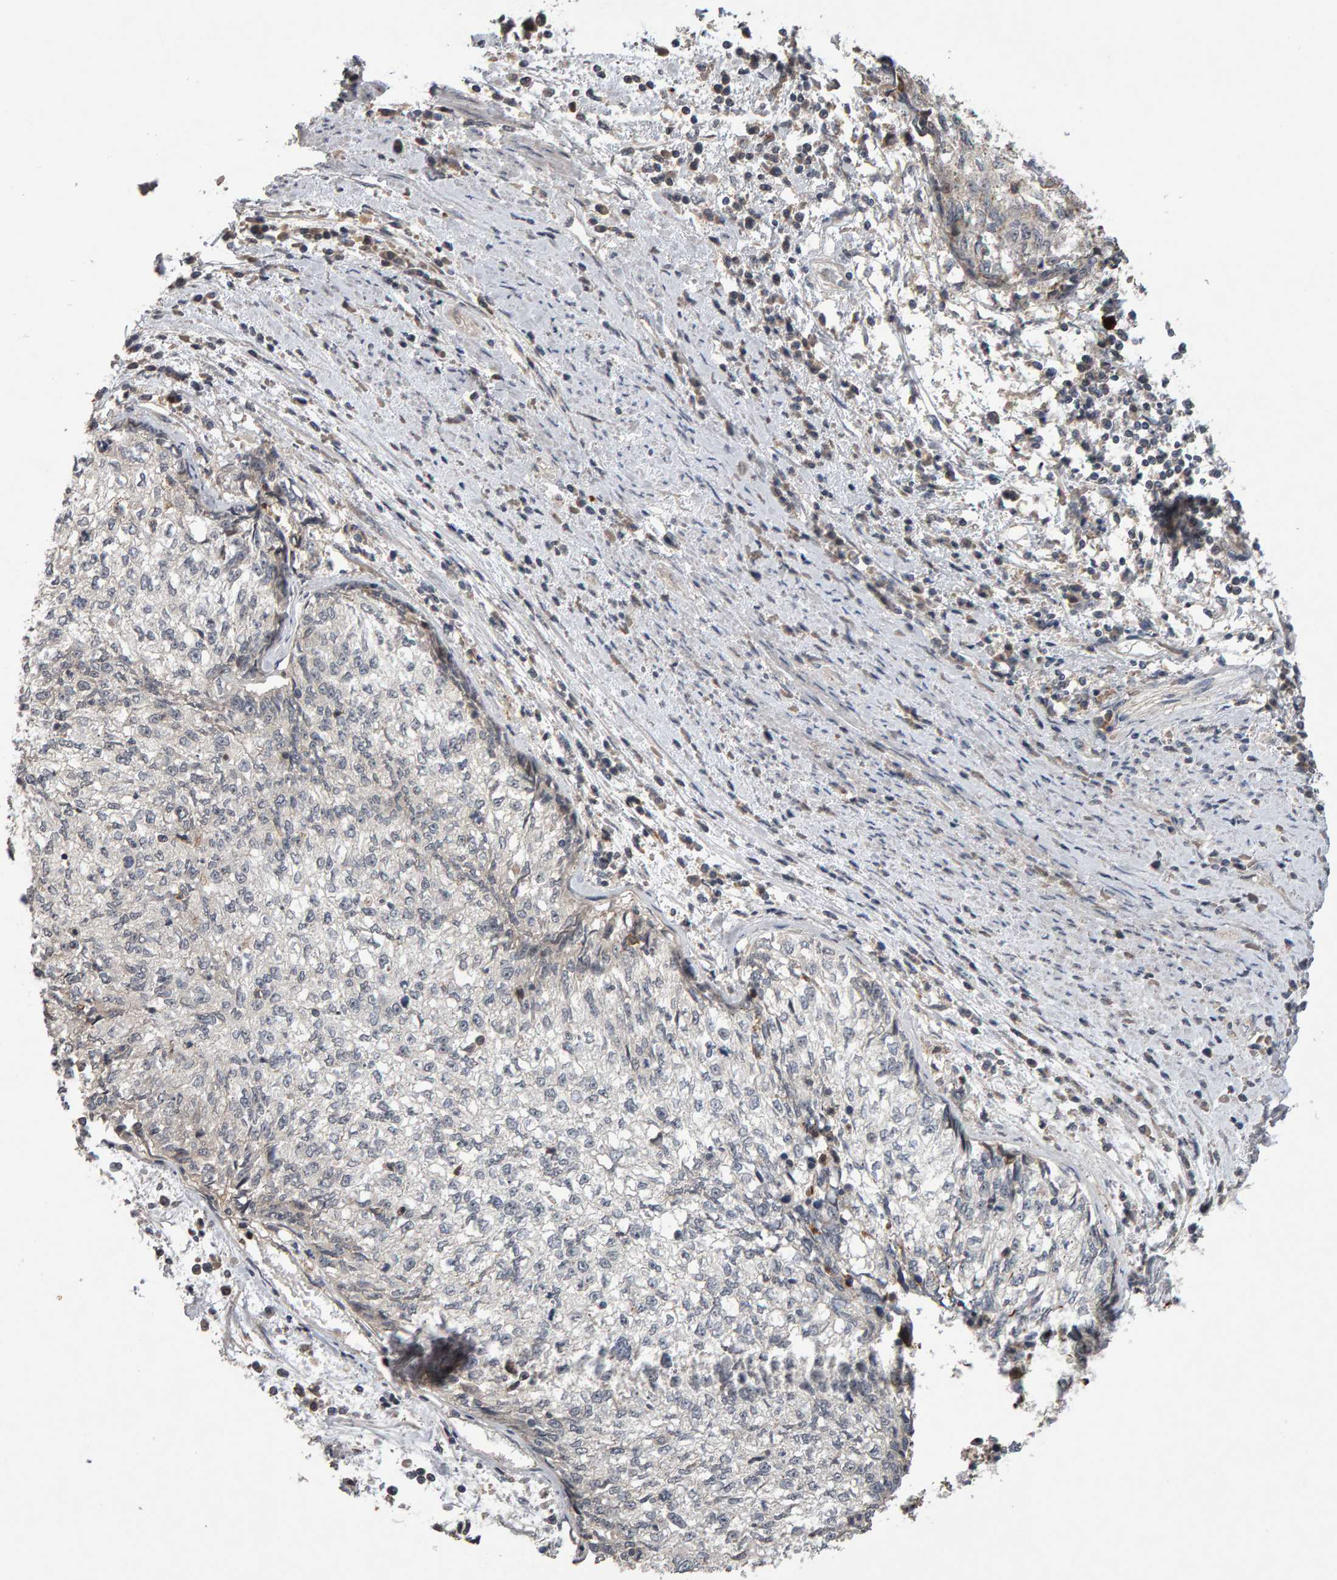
{"staining": {"intensity": "negative", "quantity": "none", "location": "none"}, "tissue": "cervical cancer", "cell_type": "Tumor cells", "image_type": "cancer", "snomed": [{"axis": "morphology", "description": "Squamous cell carcinoma, NOS"}, {"axis": "topography", "description": "Cervix"}], "caption": "This is an IHC photomicrograph of cervical cancer. There is no expression in tumor cells.", "gene": "COASY", "patient": {"sex": "female", "age": 57}}